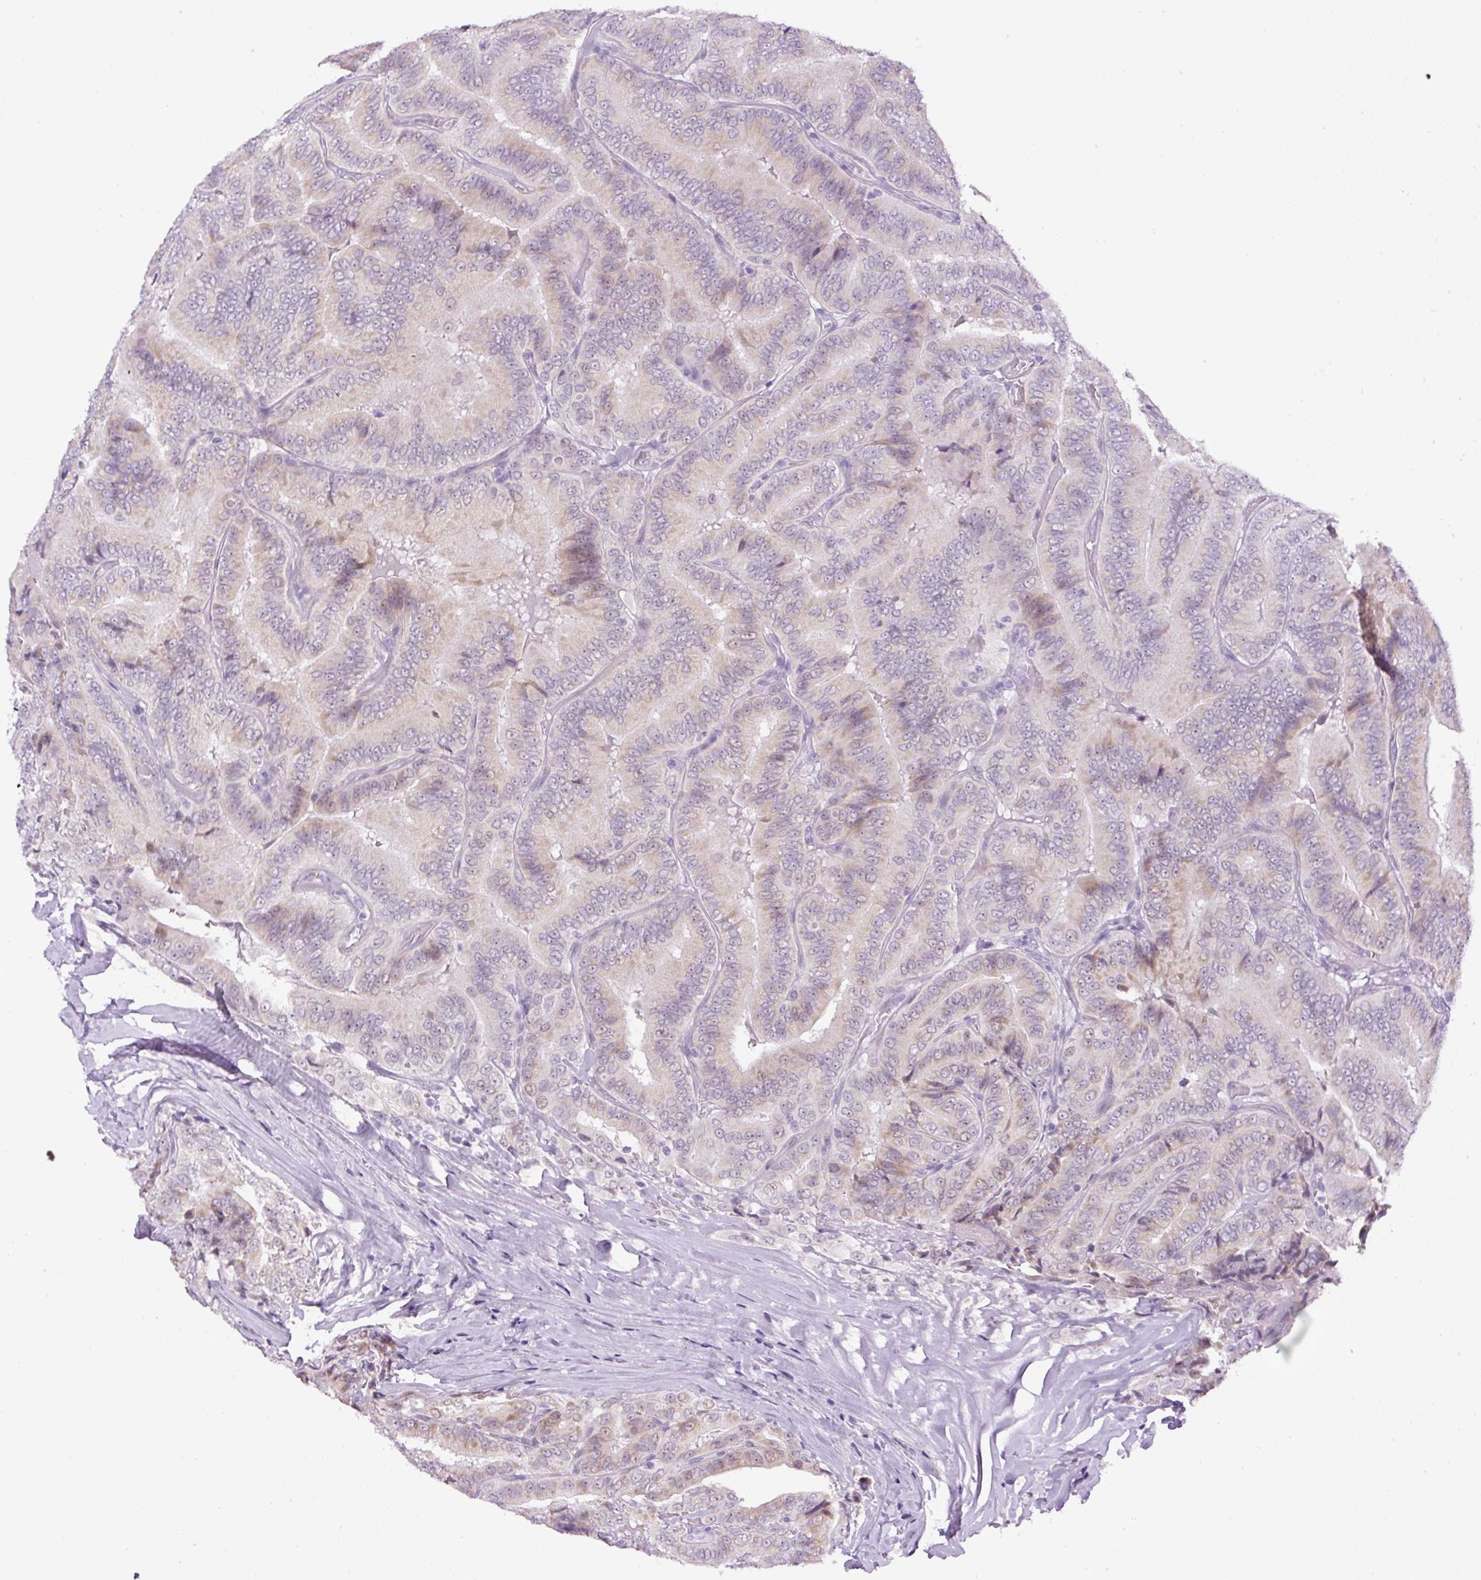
{"staining": {"intensity": "weak", "quantity": "25%-75%", "location": "cytoplasmic/membranous,nuclear"}, "tissue": "thyroid cancer", "cell_type": "Tumor cells", "image_type": "cancer", "snomed": [{"axis": "morphology", "description": "Papillary adenocarcinoma, NOS"}, {"axis": "topography", "description": "Thyroid gland"}], "caption": "IHC micrograph of neoplastic tissue: thyroid cancer stained using immunohistochemistry displays low levels of weak protein expression localized specifically in the cytoplasmic/membranous and nuclear of tumor cells, appearing as a cytoplasmic/membranous and nuclear brown color.", "gene": "RHBDD2", "patient": {"sex": "male", "age": 61}}